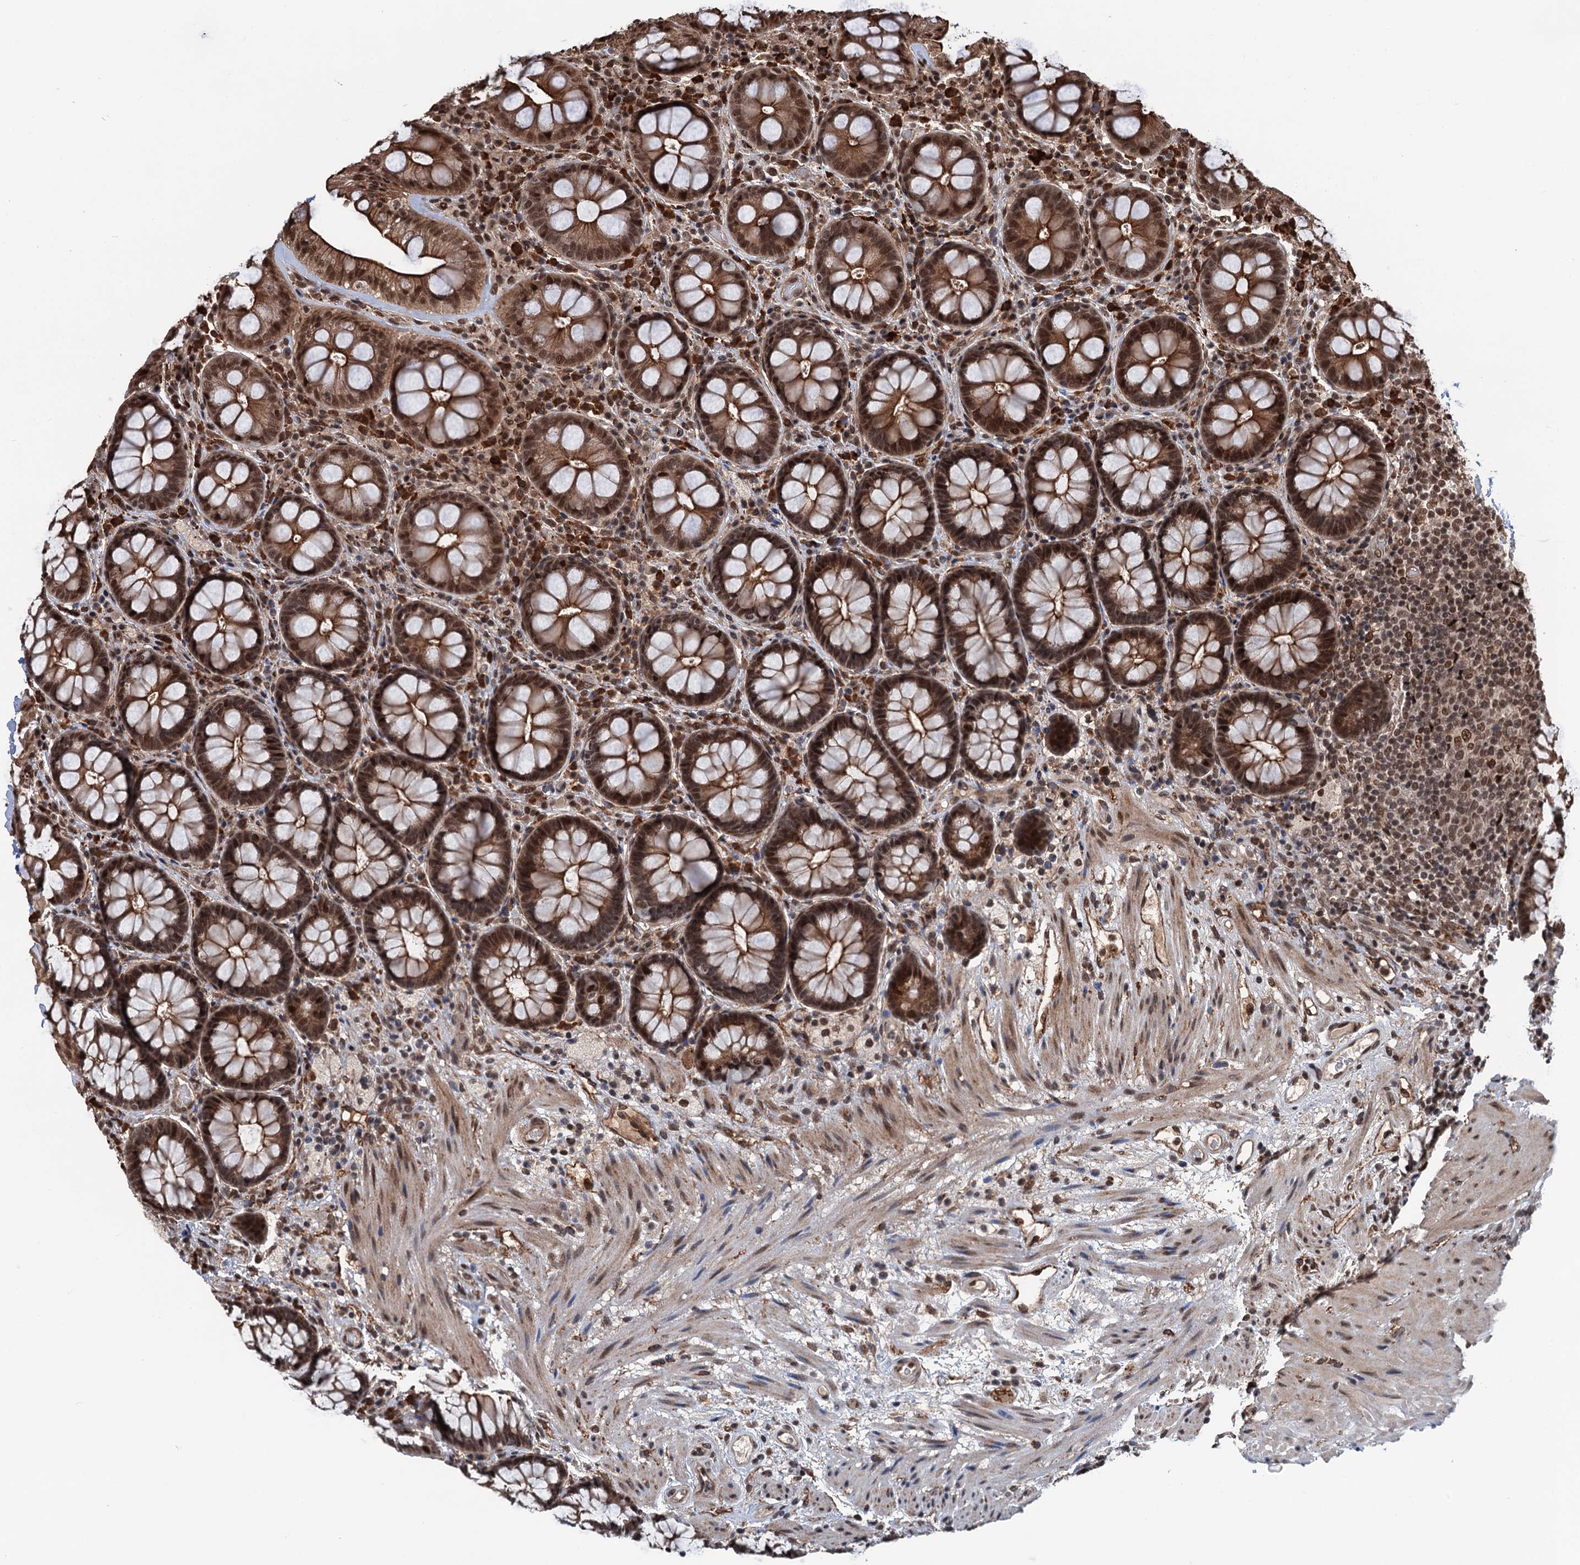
{"staining": {"intensity": "moderate", "quantity": ">75%", "location": "cytoplasmic/membranous,nuclear"}, "tissue": "rectum", "cell_type": "Glandular cells", "image_type": "normal", "snomed": [{"axis": "morphology", "description": "Normal tissue, NOS"}, {"axis": "topography", "description": "Rectum"}], "caption": "Immunohistochemistry micrograph of unremarkable rectum stained for a protein (brown), which exhibits medium levels of moderate cytoplasmic/membranous,nuclear staining in about >75% of glandular cells.", "gene": "RASSF4", "patient": {"sex": "male", "age": 83}}